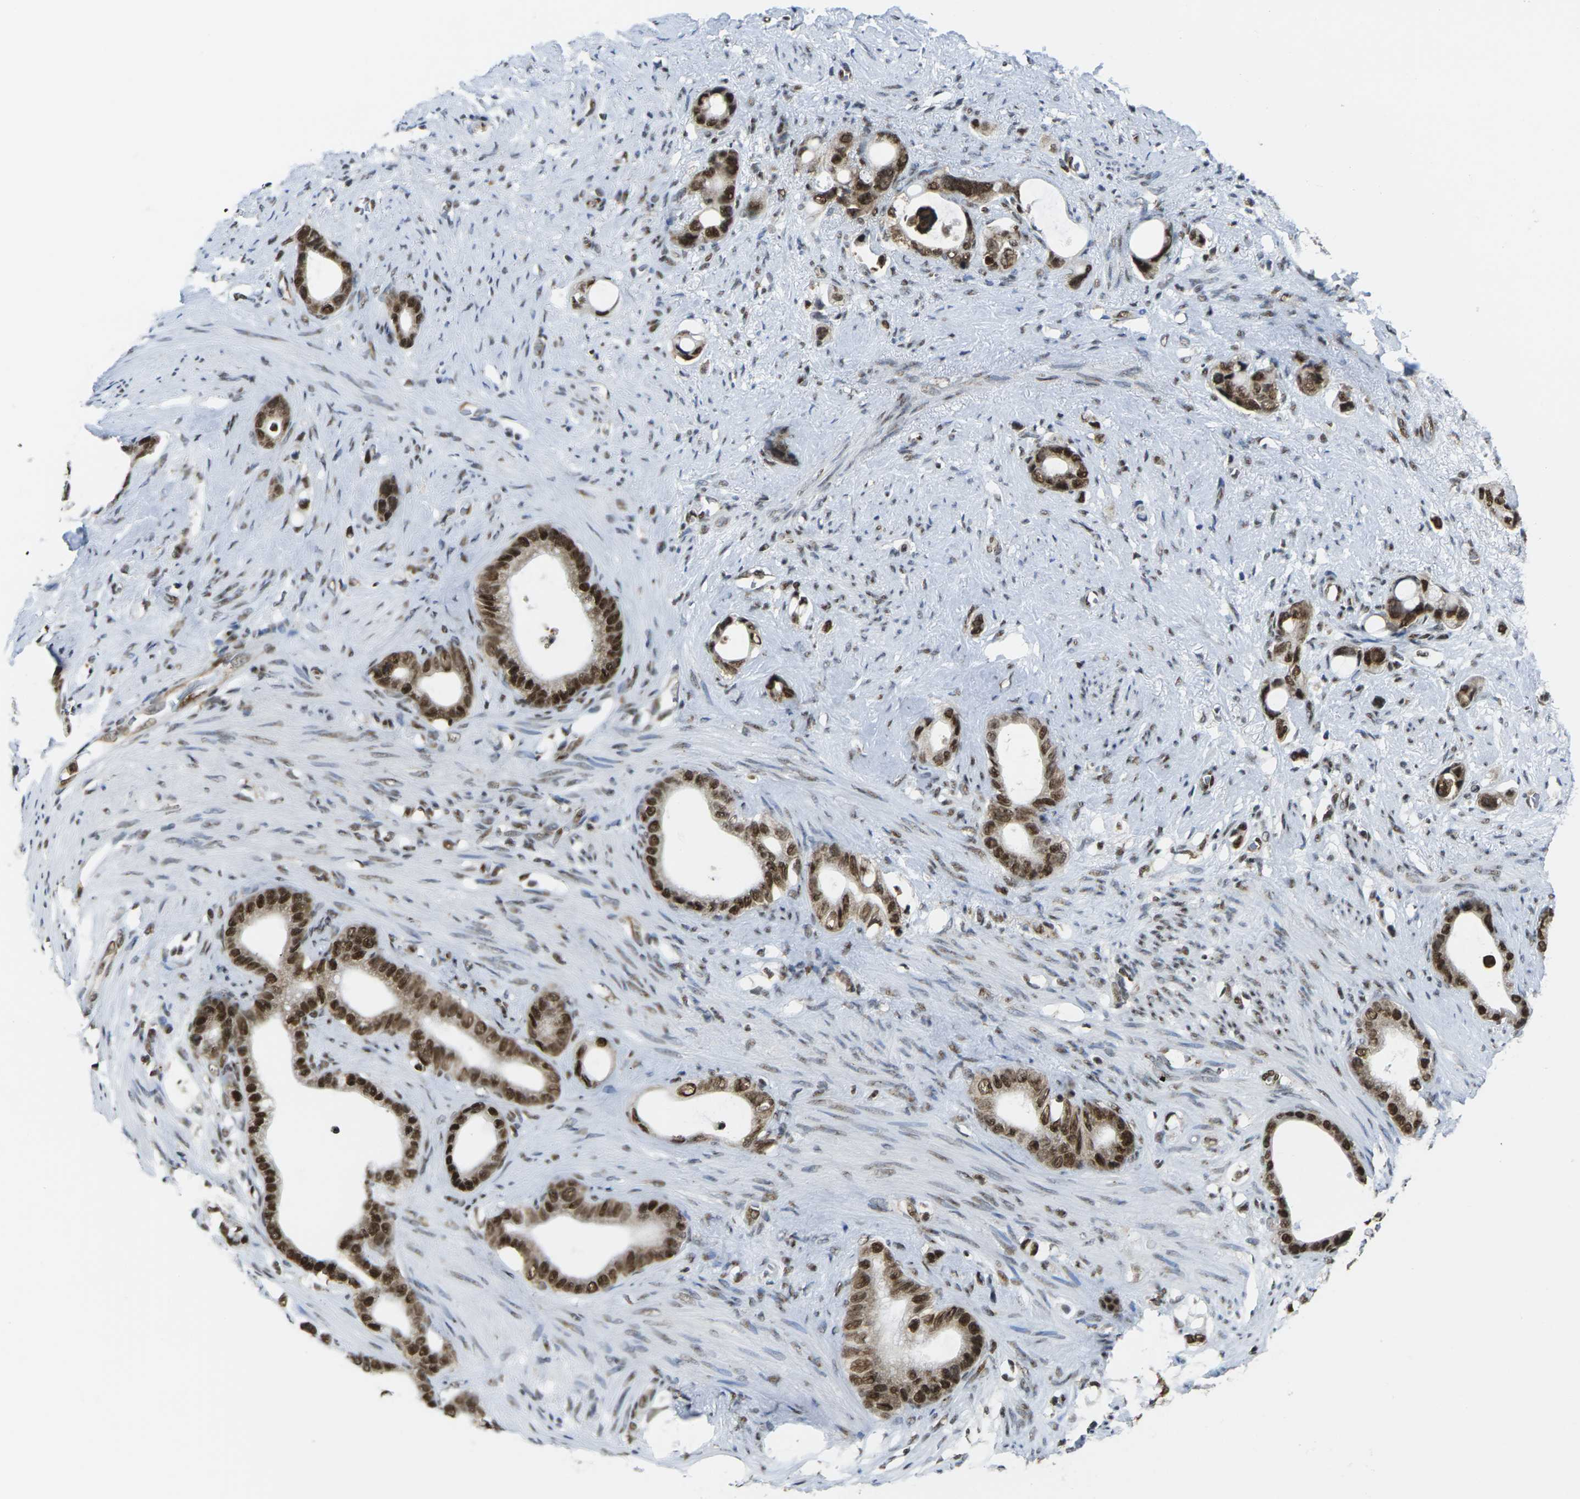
{"staining": {"intensity": "strong", "quantity": ">75%", "location": "cytoplasmic/membranous,nuclear"}, "tissue": "stomach cancer", "cell_type": "Tumor cells", "image_type": "cancer", "snomed": [{"axis": "morphology", "description": "Adenocarcinoma, NOS"}, {"axis": "topography", "description": "Stomach"}], "caption": "Protein expression analysis of stomach cancer reveals strong cytoplasmic/membranous and nuclear positivity in about >75% of tumor cells. The protein of interest is stained brown, and the nuclei are stained in blue (DAB IHC with brightfield microscopy, high magnification).", "gene": "MAGOH", "patient": {"sex": "female", "age": 75}}